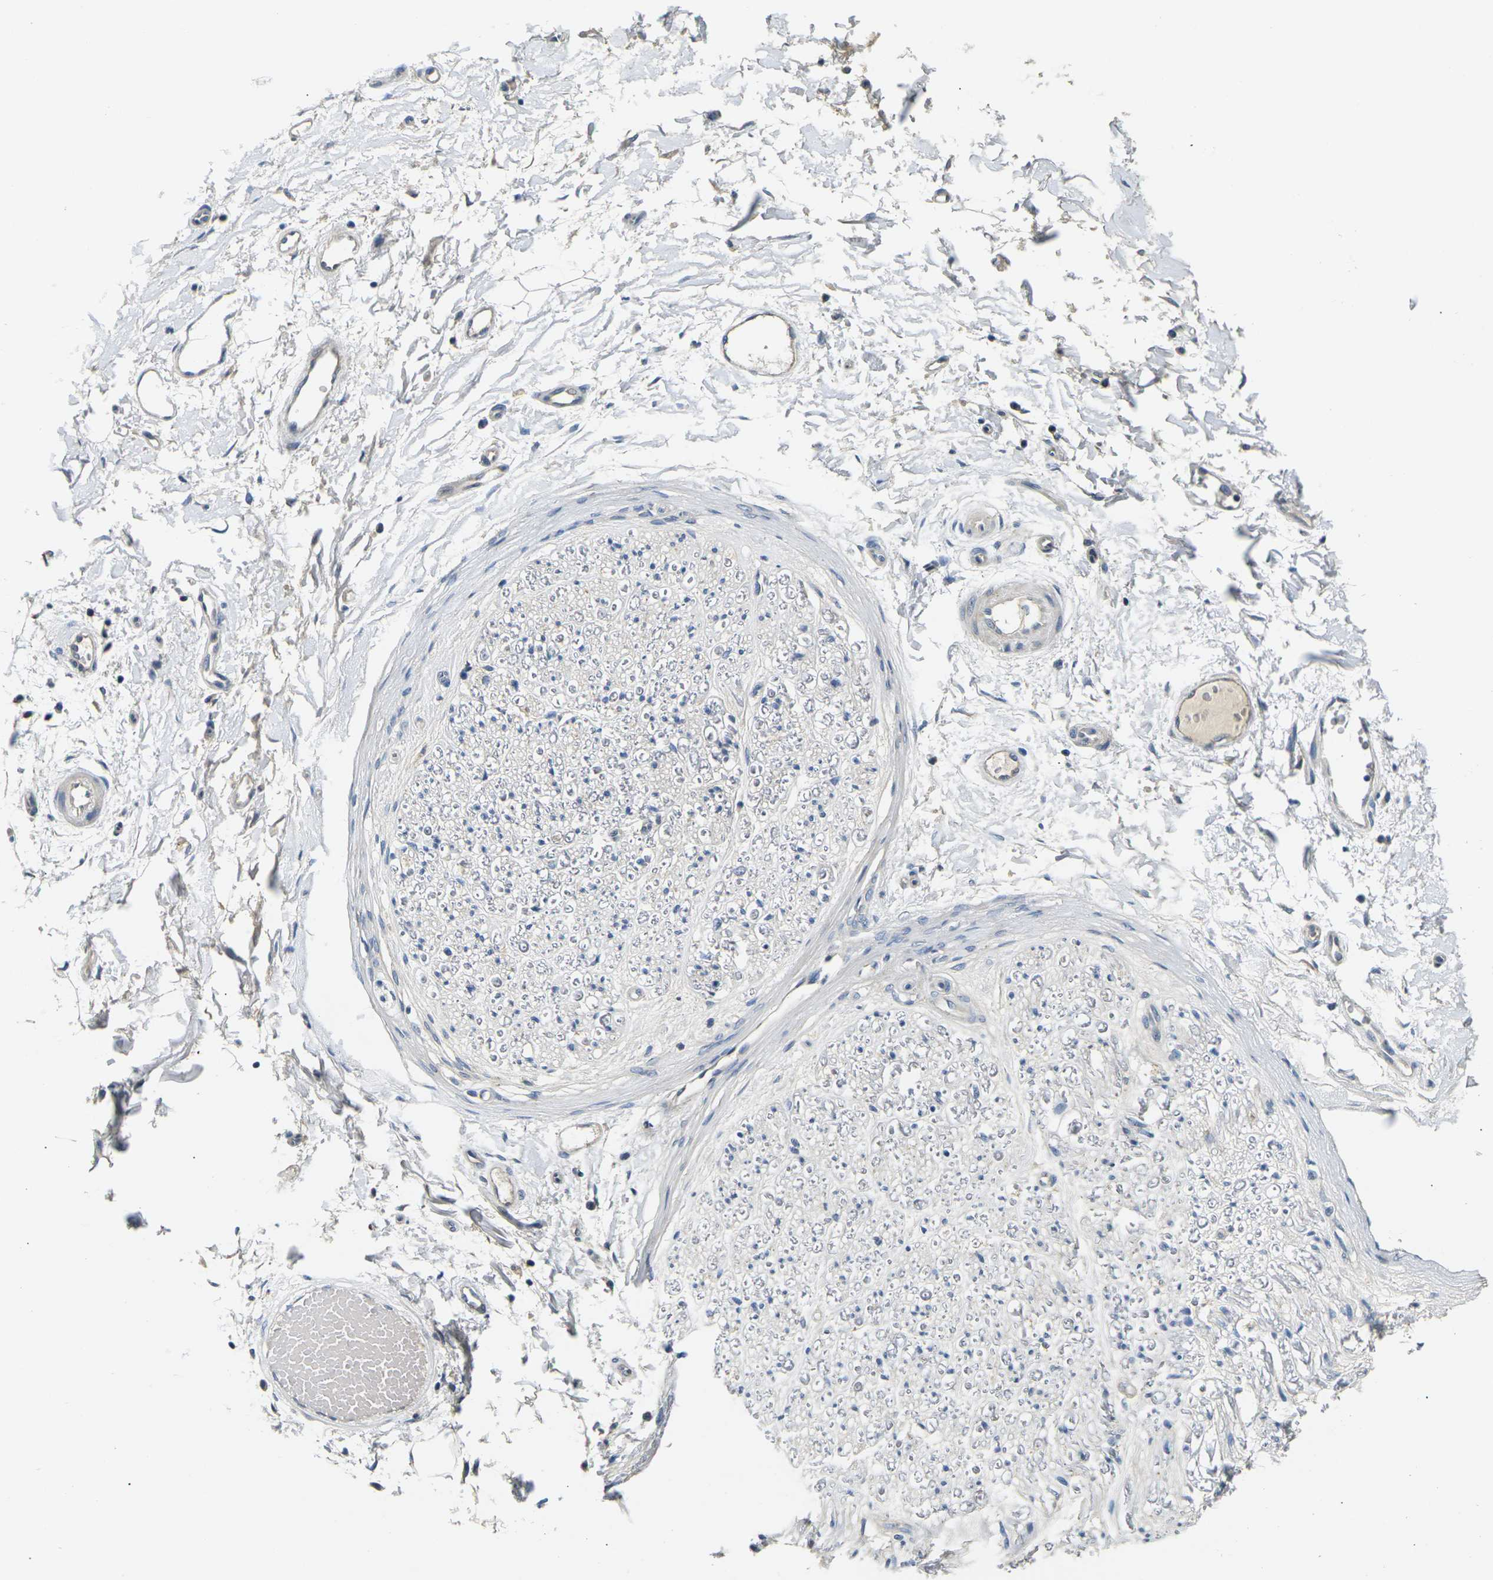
{"staining": {"intensity": "negative", "quantity": "none", "location": "none"}, "tissue": "adipose tissue", "cell_type": "Adipocytes", "image_type": "normal", "snomed": [{"axis": "morphology", "description": "Normal tissue, NOS"}, {"axis": "morphology", "description": "Squamous cell carcinoma, NOS"}, {"axis": "topography", "description": "Skin"}, {"axis": "topography", "description": "Peripheral nerve tissue"}], "caption": "IHC photomicrograph of benign adipose tissue: human adipose tissue stained with DAB (3,3'-diaminobenzidine) reveals no significant protein positivity in adipocytes.", "gene": "SHISAL2B", "patient": {"sex": "male", "age": 83}}